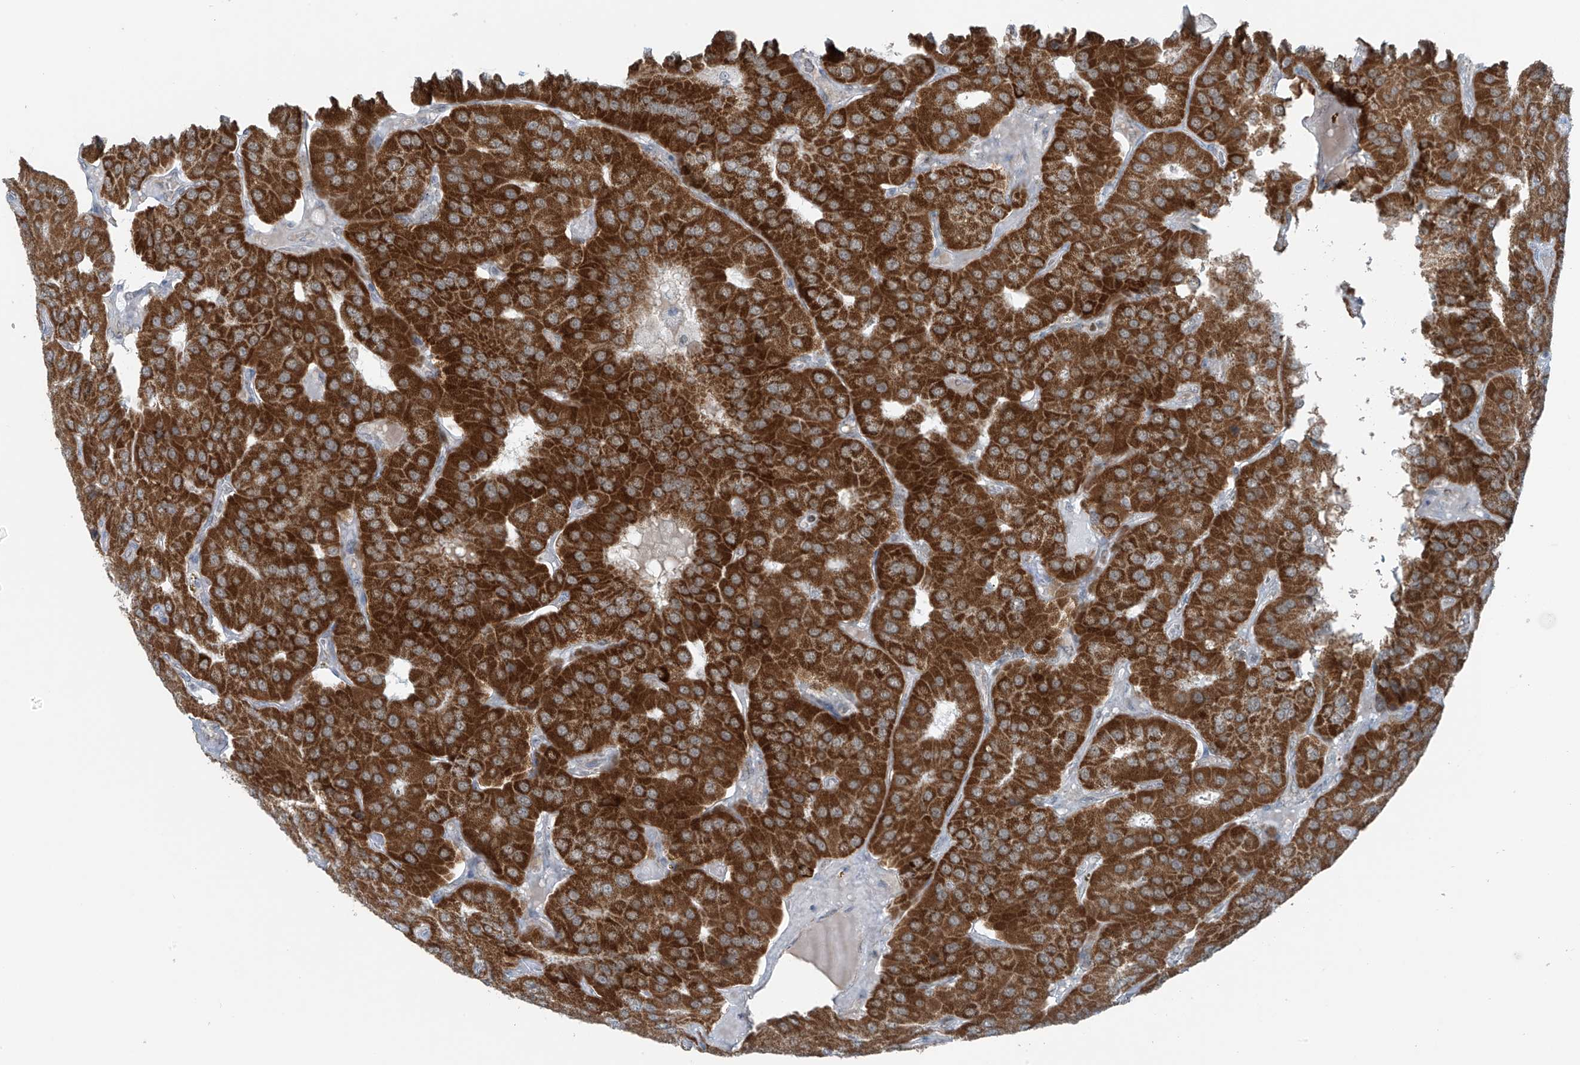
{"staining": {"intensity": "strong", "quantity": ">75%", "location": "cytoplasmic/membranous"}, "tissue": "parathyroid gland", "cell_type": "Glandular cells", "image_type": "normal", "snomed": [{"axis": "morphology", "description": "Normal tissue, NOS"}, {"axis": "morphology", "description": "Adenoma, NOS"}, {"axis": "topography", "description": "Parathyroid gland"}], "caption": "The photomicrograph reveals immunohistochemical staining of benign parathyroid gland. There is strong cytoplasmic/membranous expression is seen in approximately >75% of glandular cells. Ihc stains the protein of interest in brown and the nuclei are stained blue.", "gene": "WRNIP1", "patient": {"sex": "female", "age": 86}}